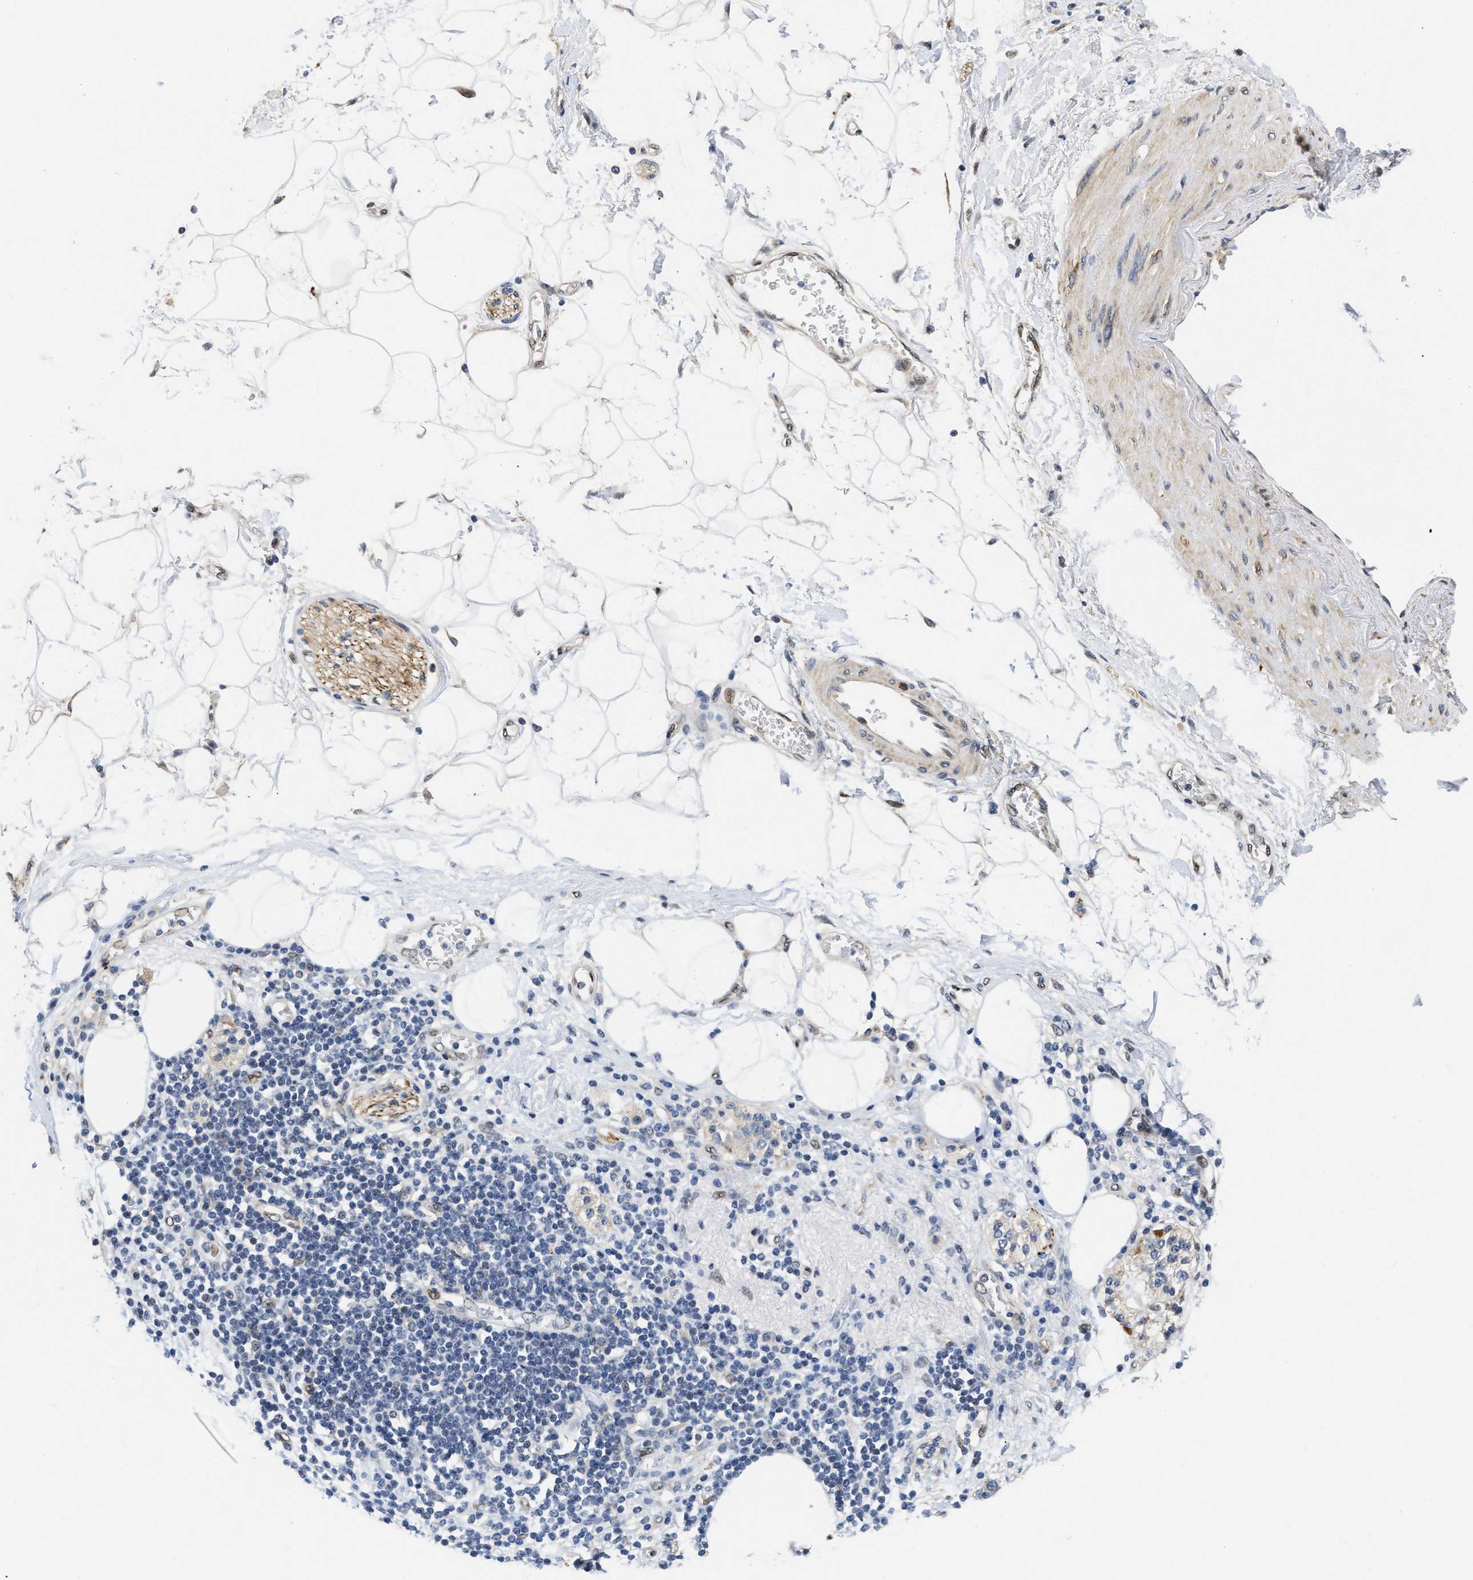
{"staining": {"intensity": "weak", "quantity": "<25%", "location": "cytoplasmic/membranous"}, "tissue": "adipose tissue", "cell_type": "Adipocytes", "image_type": "normal", "snomed": [{"axis": "morphology", "description": "Normal tissue, NOS"}, {"axis": "morphology", "description": "Adenocarcinoma, NOS"}, {"axis": "topography", "description": "Duodenum"}, {"axis": "topography", "description": "Peripheral nerve tissue"}], "caption": "Unremarkable adipose tissue was stained to show a protein in brown. There is no significant staining in adipocytes.", "gene": "VIP", "patient": {"sex": "female", "age": 60}}